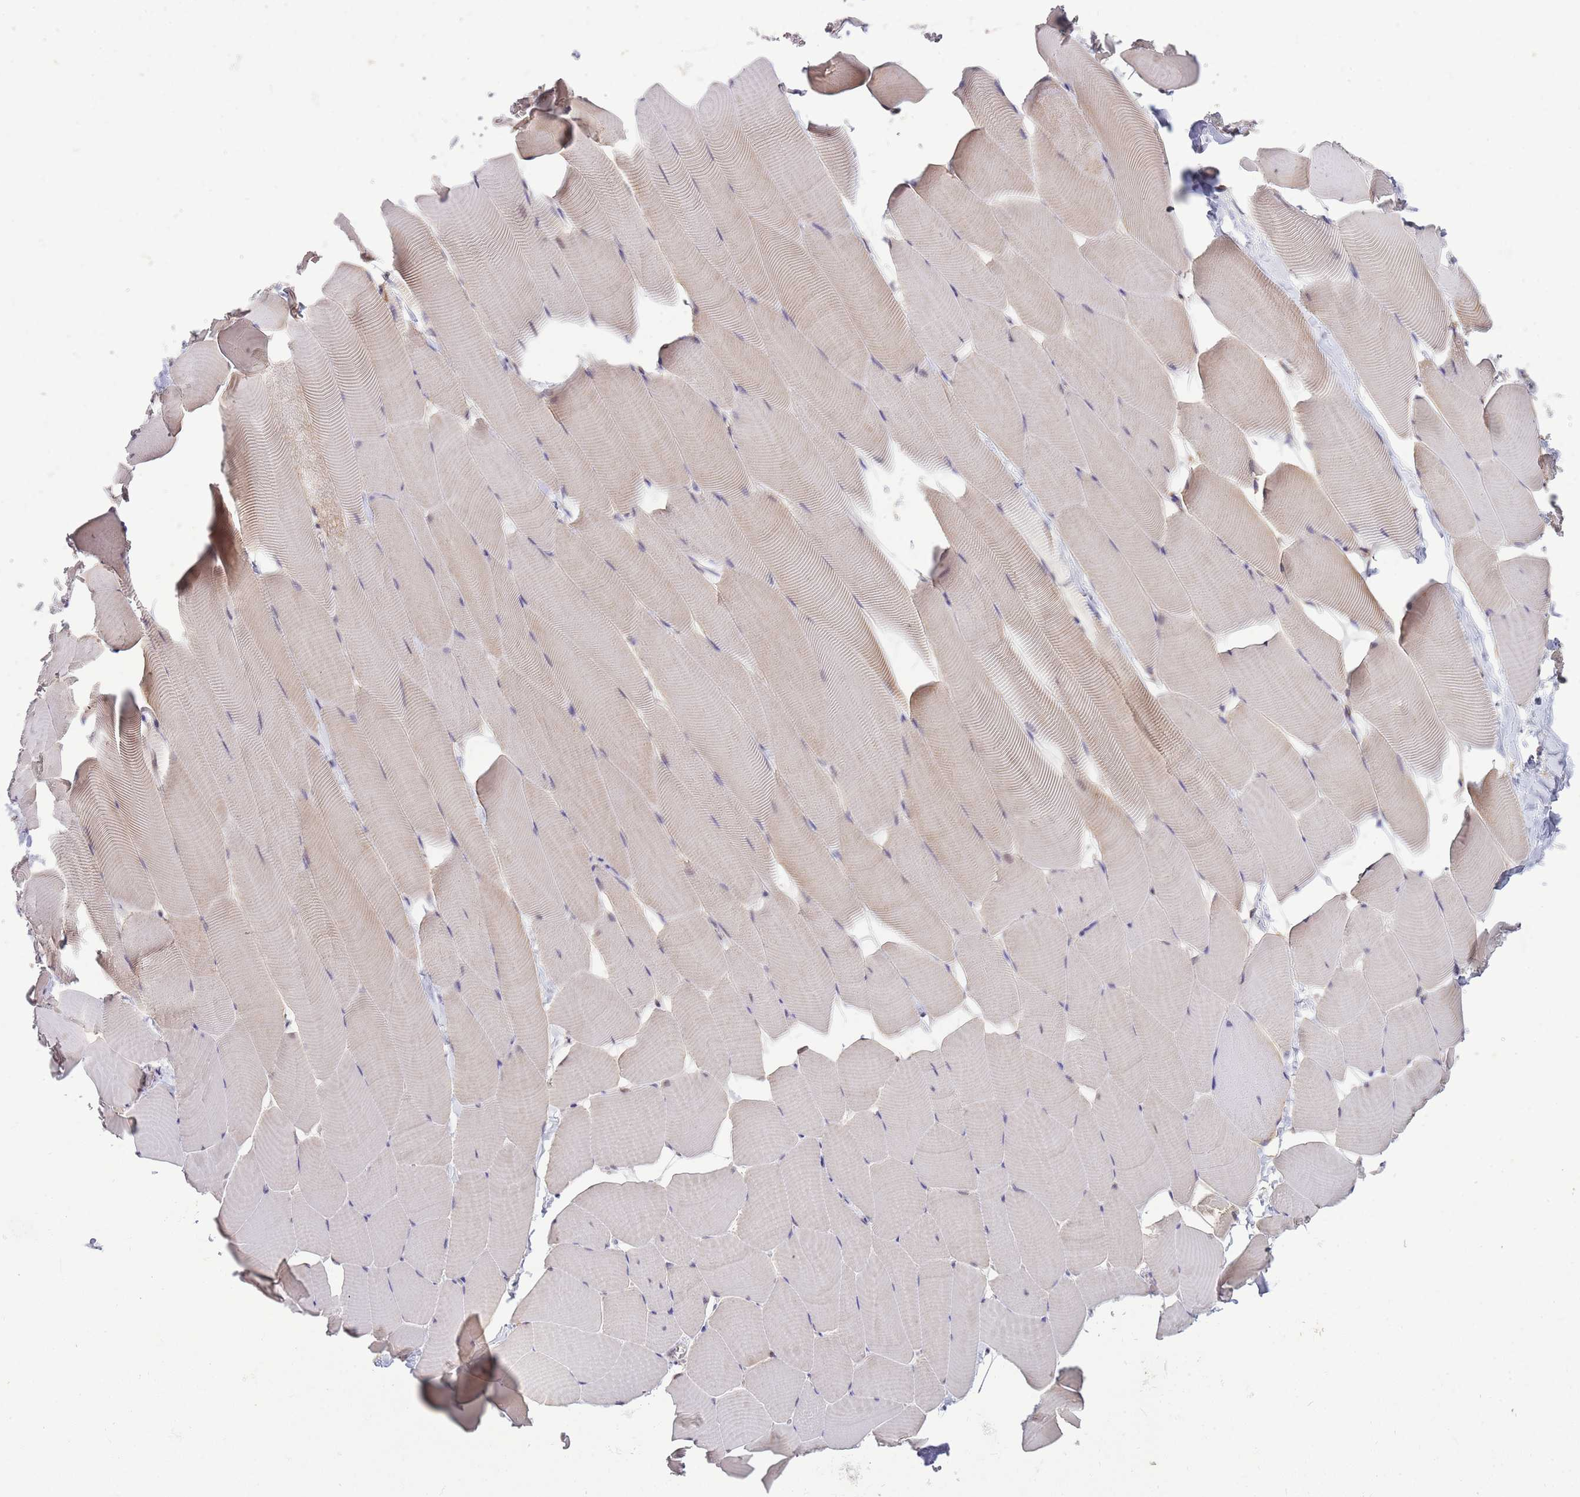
{"staining": {"intensity": "negative", "quantity": "none", "location": "none"}, "tissue": "skeletal muscle", "cell_type": "Myocytes", "image_type": "normal", "snomed": [{"axis": "morphology", "description": "Normal tissue, NOS"}, {"axis": "topography", "description": "Skeletal muscle"}], "caption": "A high-resolution photomicrograph shows IHC staining of normal skeletal muscle, which shows no significant expression in myocytes.", "gene": "CCNJL", "patient": {"sex": "male", "age": 25}}